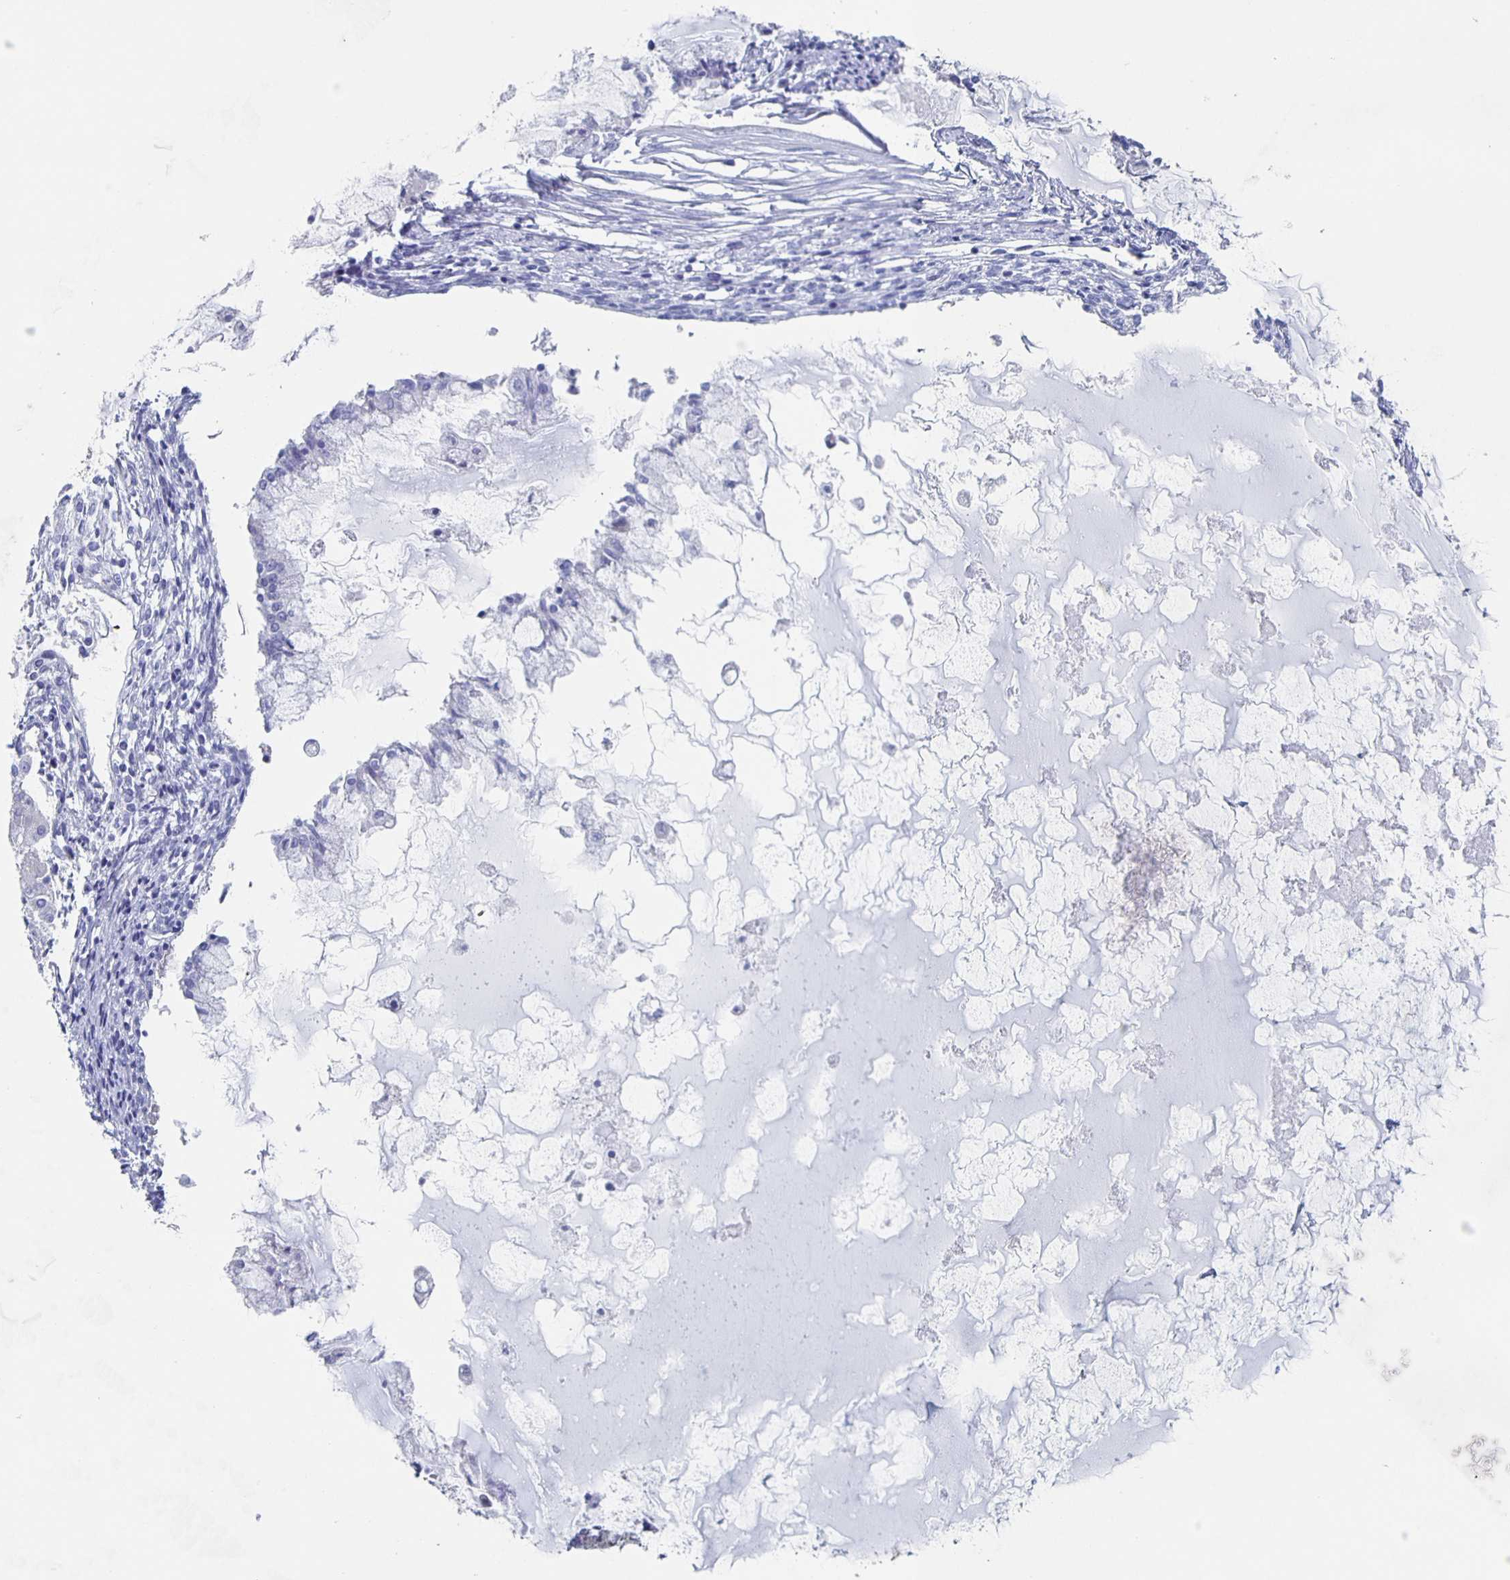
{"staining": {"intensity": "negative", "quantity": "none", "location": "none"}, "tissue": "ovarian cancer", "cell_type": "Tumor cells", "image_type": "cancer", "snomed": [{"axis": "morphology", "description": "Cystadenocarcinoma, mucinous, NOS"}, {"axis": "topography", "description": "Ovary"}], "caption": "A photomicrograph of ovarian cancer stained for a protein exhibits no brown staining in tumor cells.", "gene": "SLC34A2", "patient": {"sex": "female", "age": 34}}